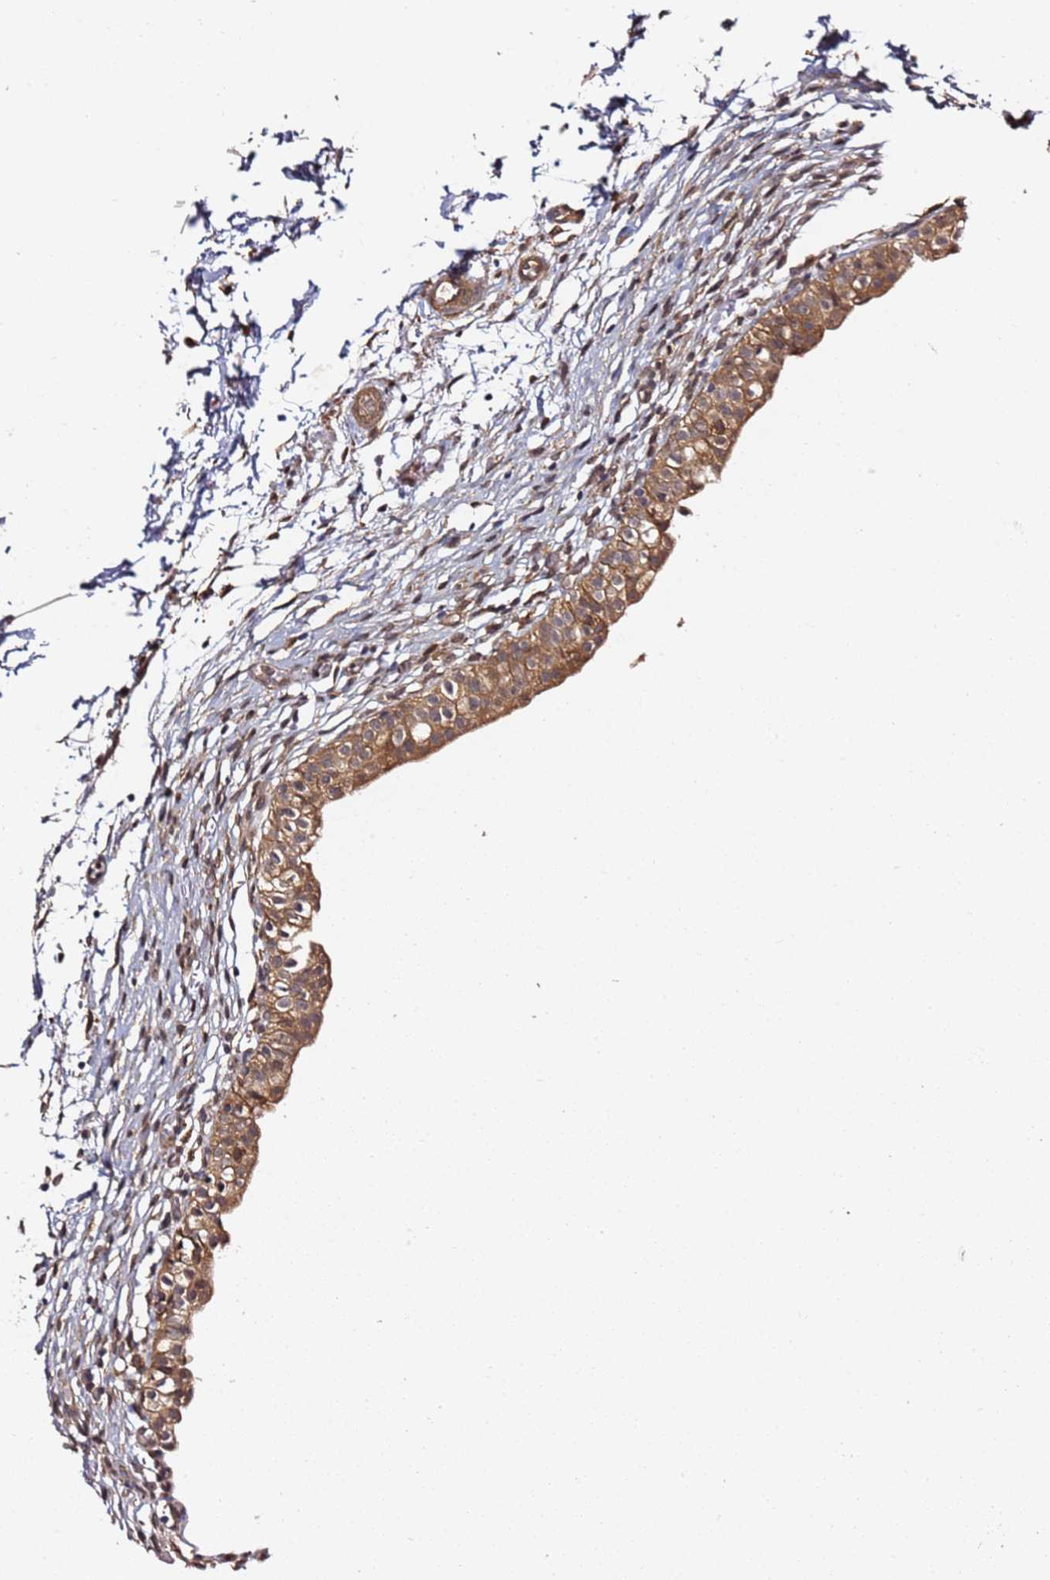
{"staining": {"intensity": "strong", "quantity": ">75%", "location": "cytoplasmic/membranous"}, "tissue": "urinary bladder", "cell_type": "Urothelial cells", "image_type": "normal", "snomed": [{"axis": "morphology", "description": "Normal tissue, NOS"}, {"axis": "topography", "description": "Urinary bladder"}, {"axis": "topography", "description": "Peripheral nerve tissue"}], "caption": "A histopathology image showing strong cytoplasmic/membranous positivity in approximately >75% of urothelial cells in unremarkable urinary bladder, as visualized by brown immunohistochemical staining.", "gene": "PRKAB2", "patient": {"sex": "male", "age": 55}}